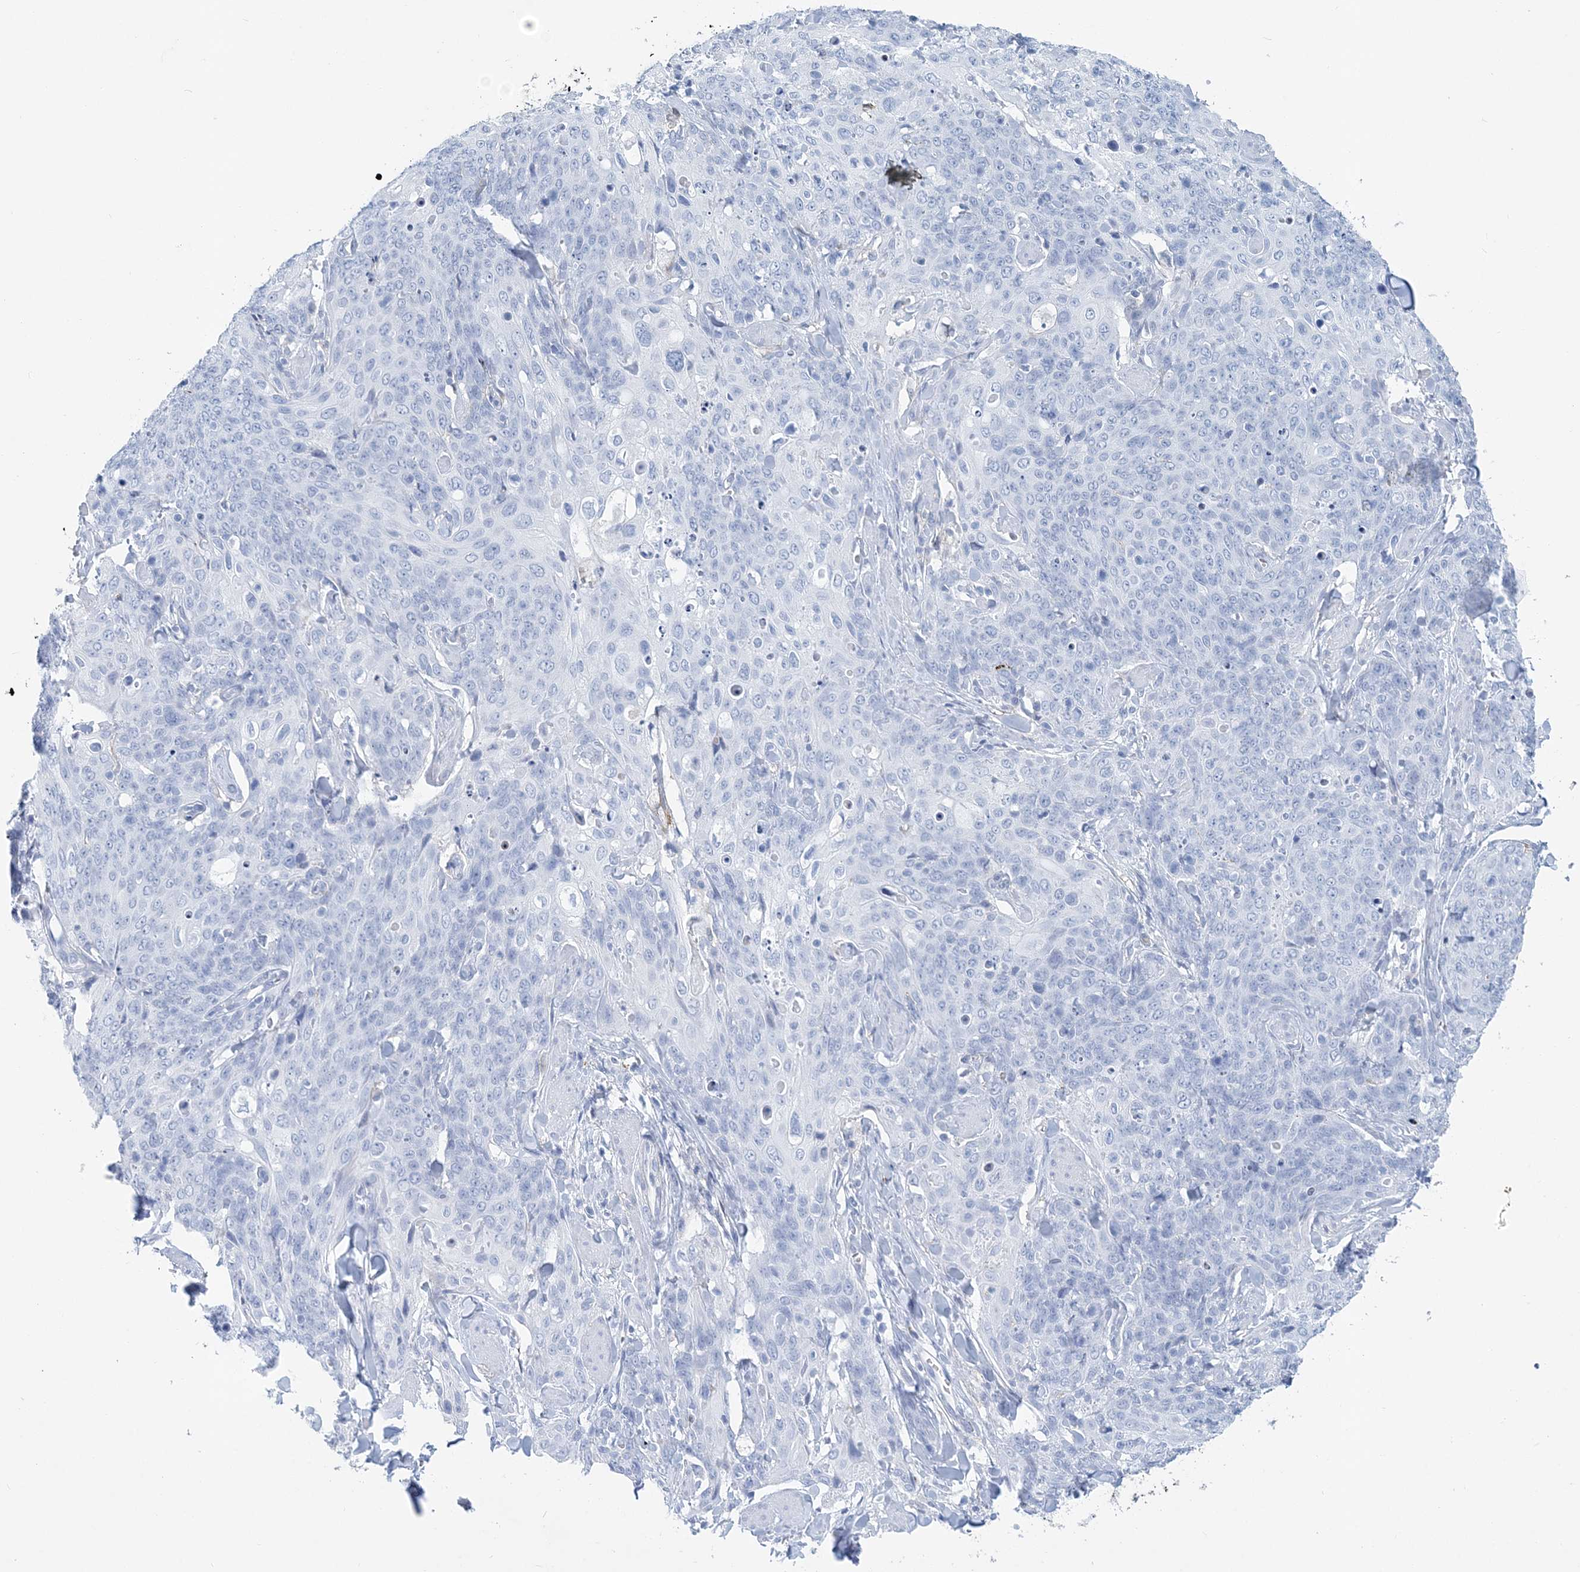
{"staining": {"intensity": "negative", "quantity": "none", "location": "none"}, "tissue": "skin cancer", "cell_type": "Tumor cells", "image_type": "cancer", "snomed": [{"axis": "morphology", "description": "Squamous cell carcinoma, NOS"}, {"axis": "topography", "description": "Skin"}, {"axis": "topography", "description": "Vulva"}], "caption": "This is an IHC image of human skin squamous cell carcinoma. There is no positivity in tumor cells.", "gene": "NKX6-1", "patient": {"sex": "female", "age": 85}}